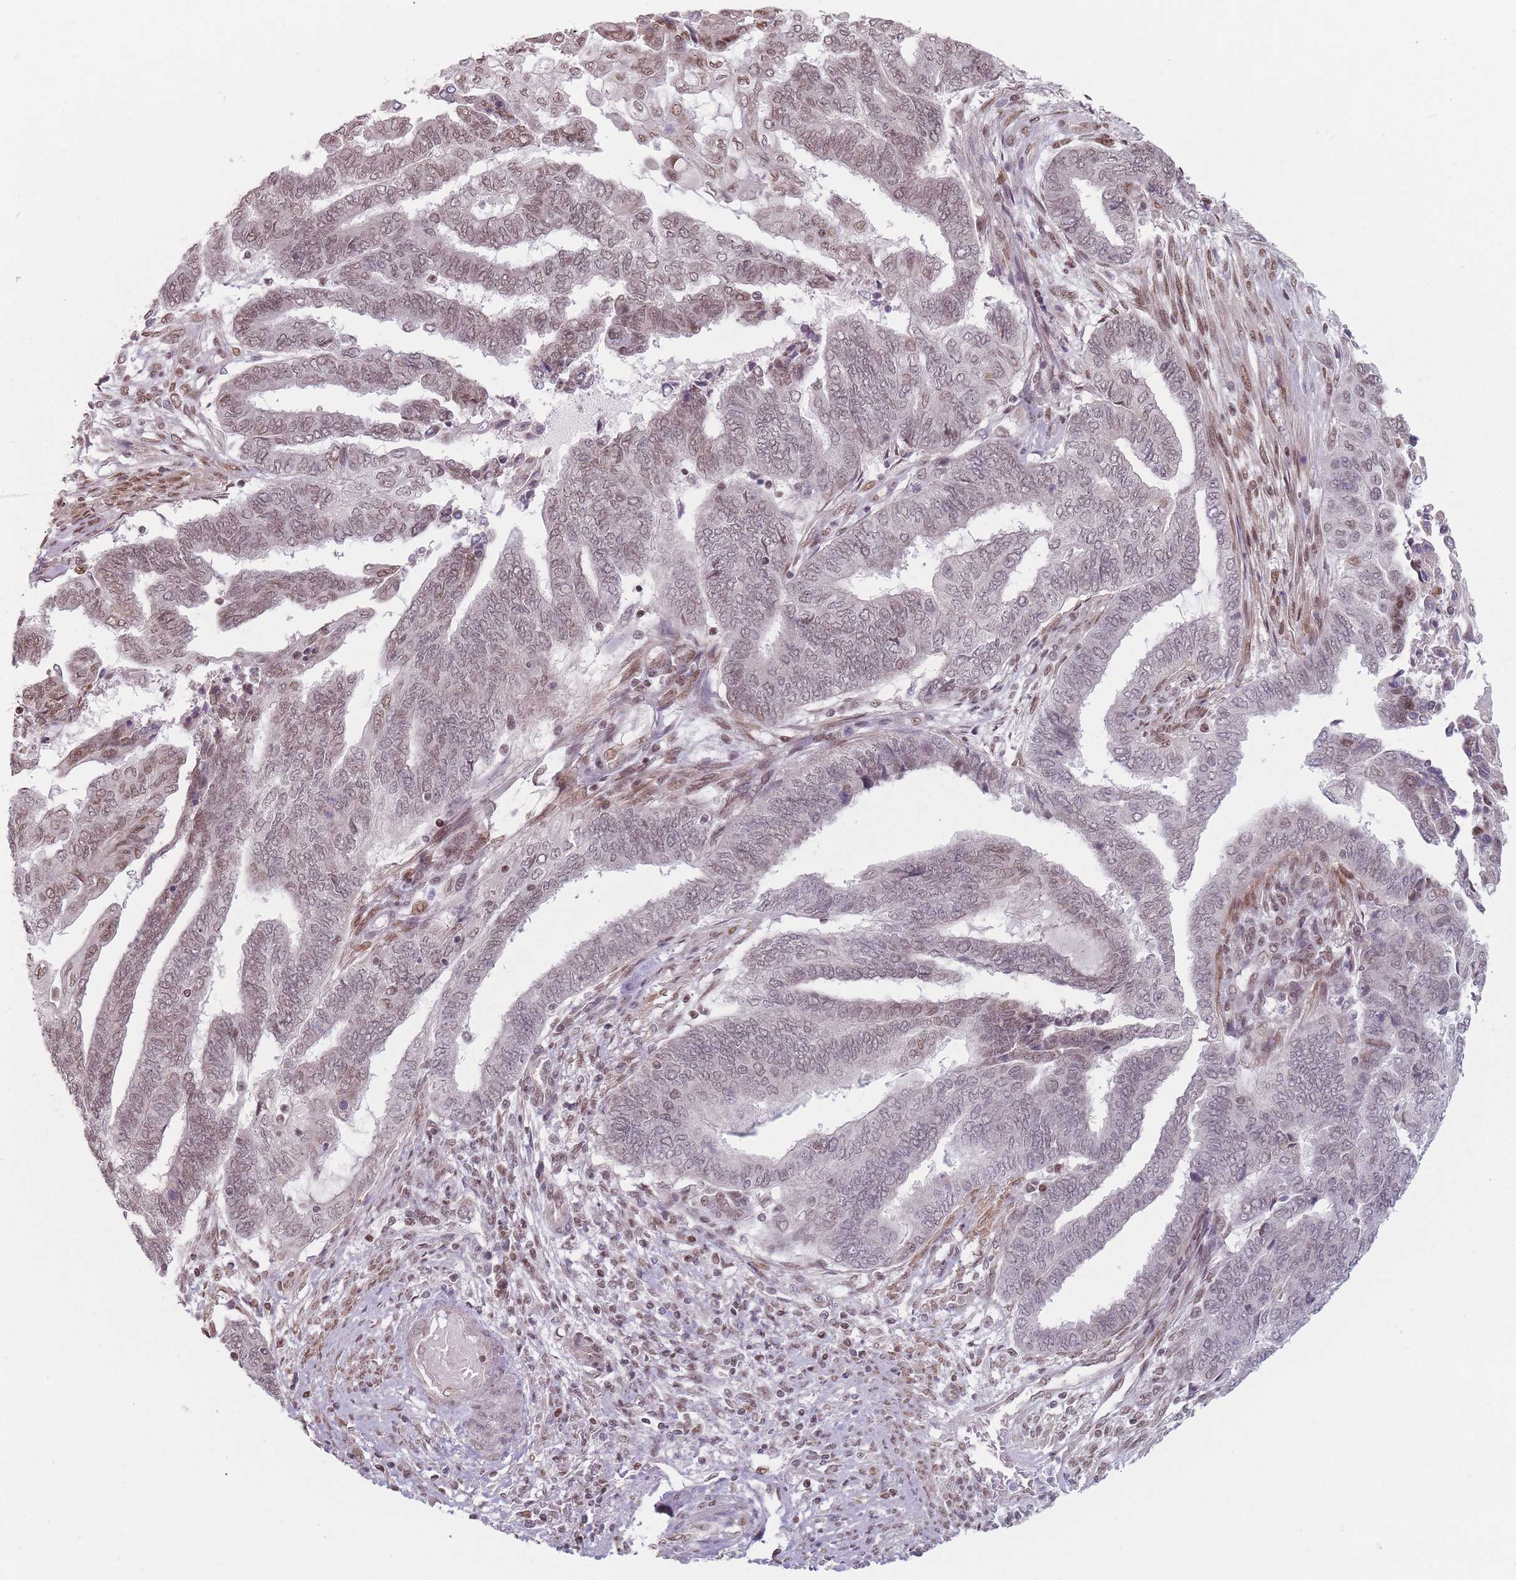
{"staining": {"intensity": "weak", "quantity": ">75%", "location": "nuclear"}, "tissue": "endometrial cancer", "cell_type": "Tumor cells", "image_type": "cancer", "snomed": [{"axis": "morphology", "description": "Adenocarcinoma, NOS"}, {"axis": "topography", "description": "Uterus"}, {"axis": "topography", "description": "Endometrium"}], "caption": "Brown immunohistochemical staining in endometrial cancer (adenocarcinoma) displays weak nuclear positivity in approximately >75% of tumor cells.", "gene": "SH3BGRL2", "patient": {"sex": "female", "age": 70}}